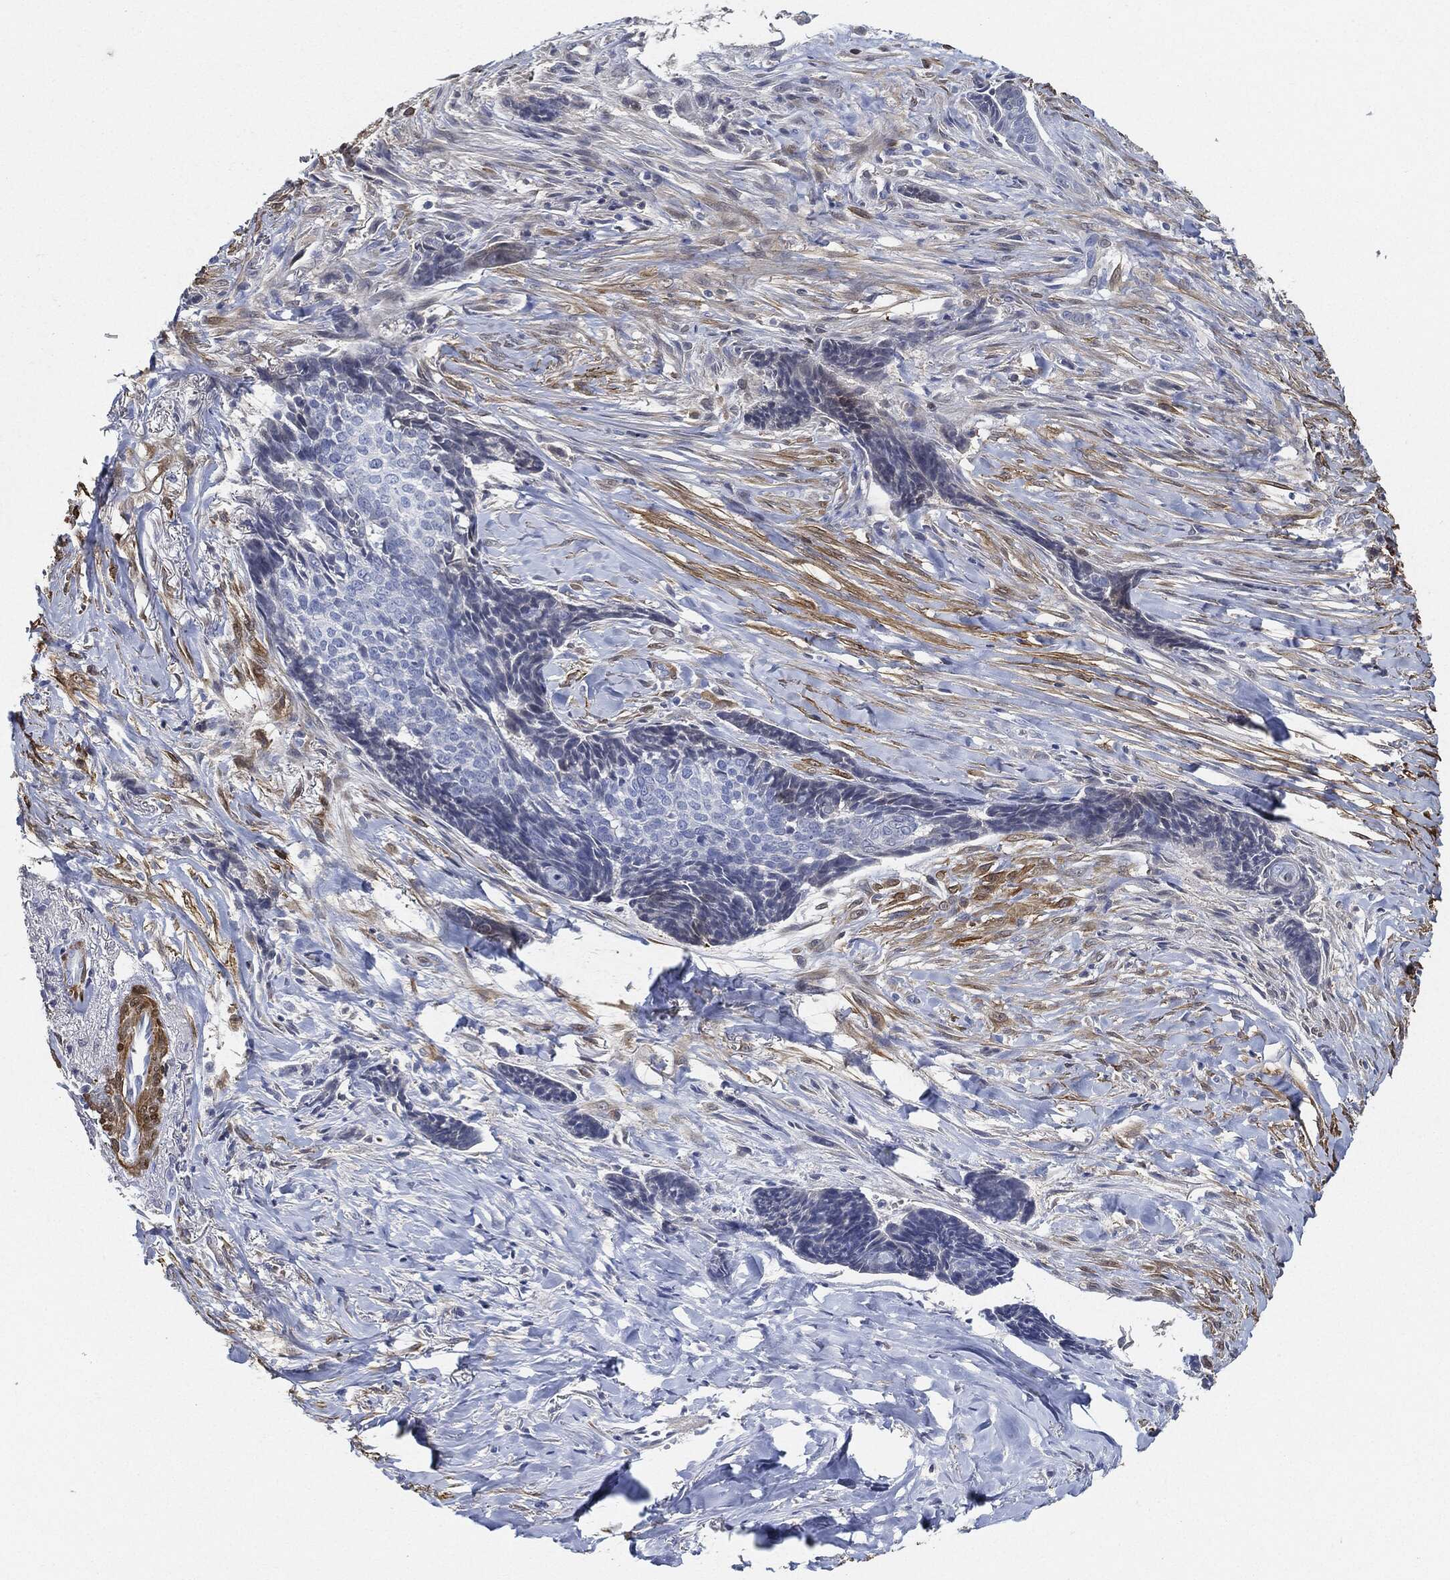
{"staining": {"intensity": "negative", "quantity": "none", "location": "none"}, "tissue": "skin cancer", "cell_type": "Tumor cells", "image_type": "cancer", "snomed": [{"axis": "morphology", "description": "Basal cell carcinoma"}, {"axis": "topography", "description": "Skin"}], "caption": "Protein analysis of basal cell carcinoma (skin) reveals no significant expression in tumor cells. (DAB immunohistochemistry (IHC), high magnification).", "gene": "TAGLN", "patient": {"sex": "male", "age": 86}}